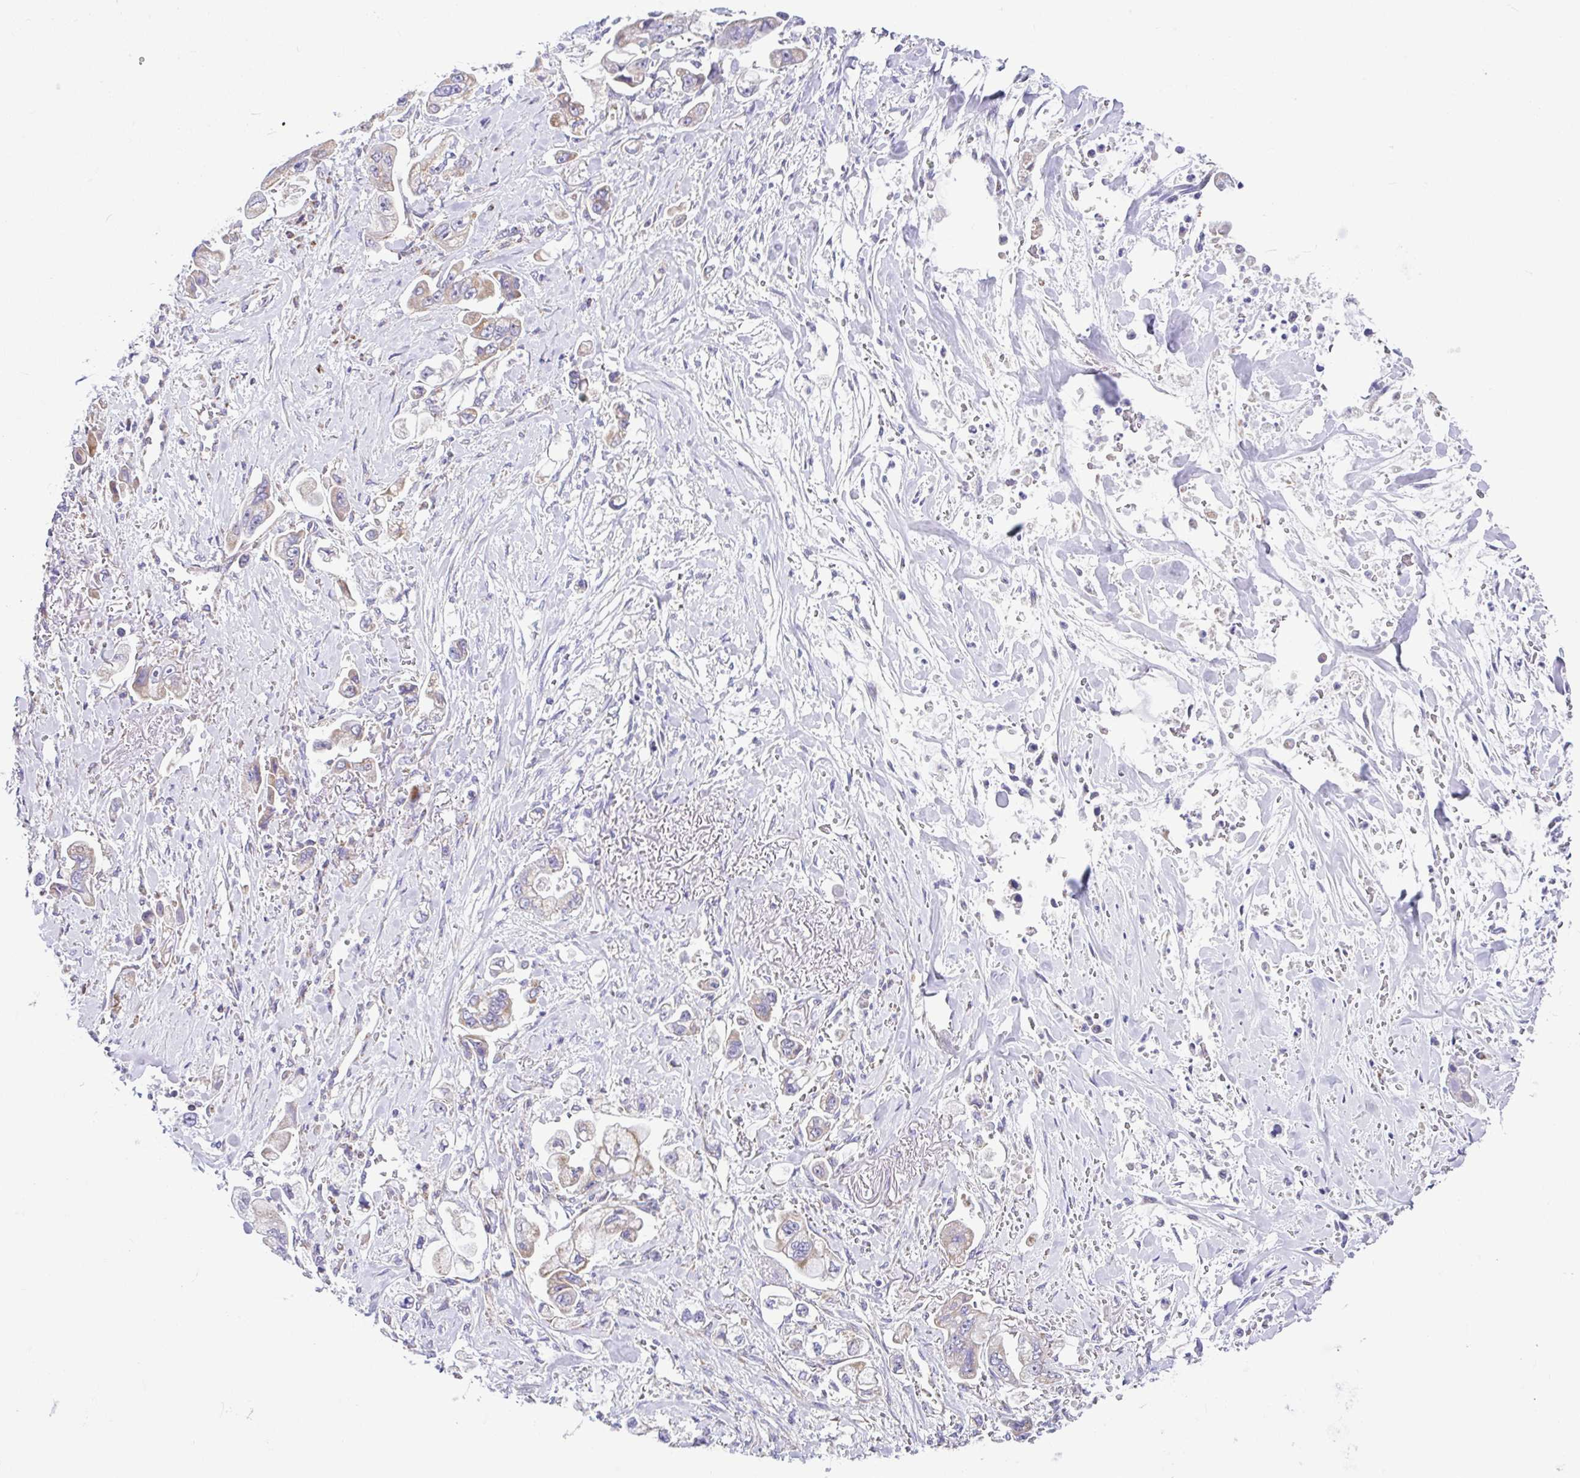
{"staining": {"intensity": "moderate", "quantity": ">75%", "location": "cytoplasmic/membranous"}, "tissue": "stomach cancer", "cell_type": "Tumor cells", "image_type": "cancer", "snomed": [{"axis": "morphology", "description": "Adenocarcinoma, NOS"}, {"axis": "topography", "description": "Stomach"}], "caption": "Protein analysis of stomach adenocarcinoma tissue demonstrates moderate cytoplasmic/membranous staining in about >75% of tumor cells.", "gene": "NDUFS2", "patient": {"sex": "male", "age": 62}}